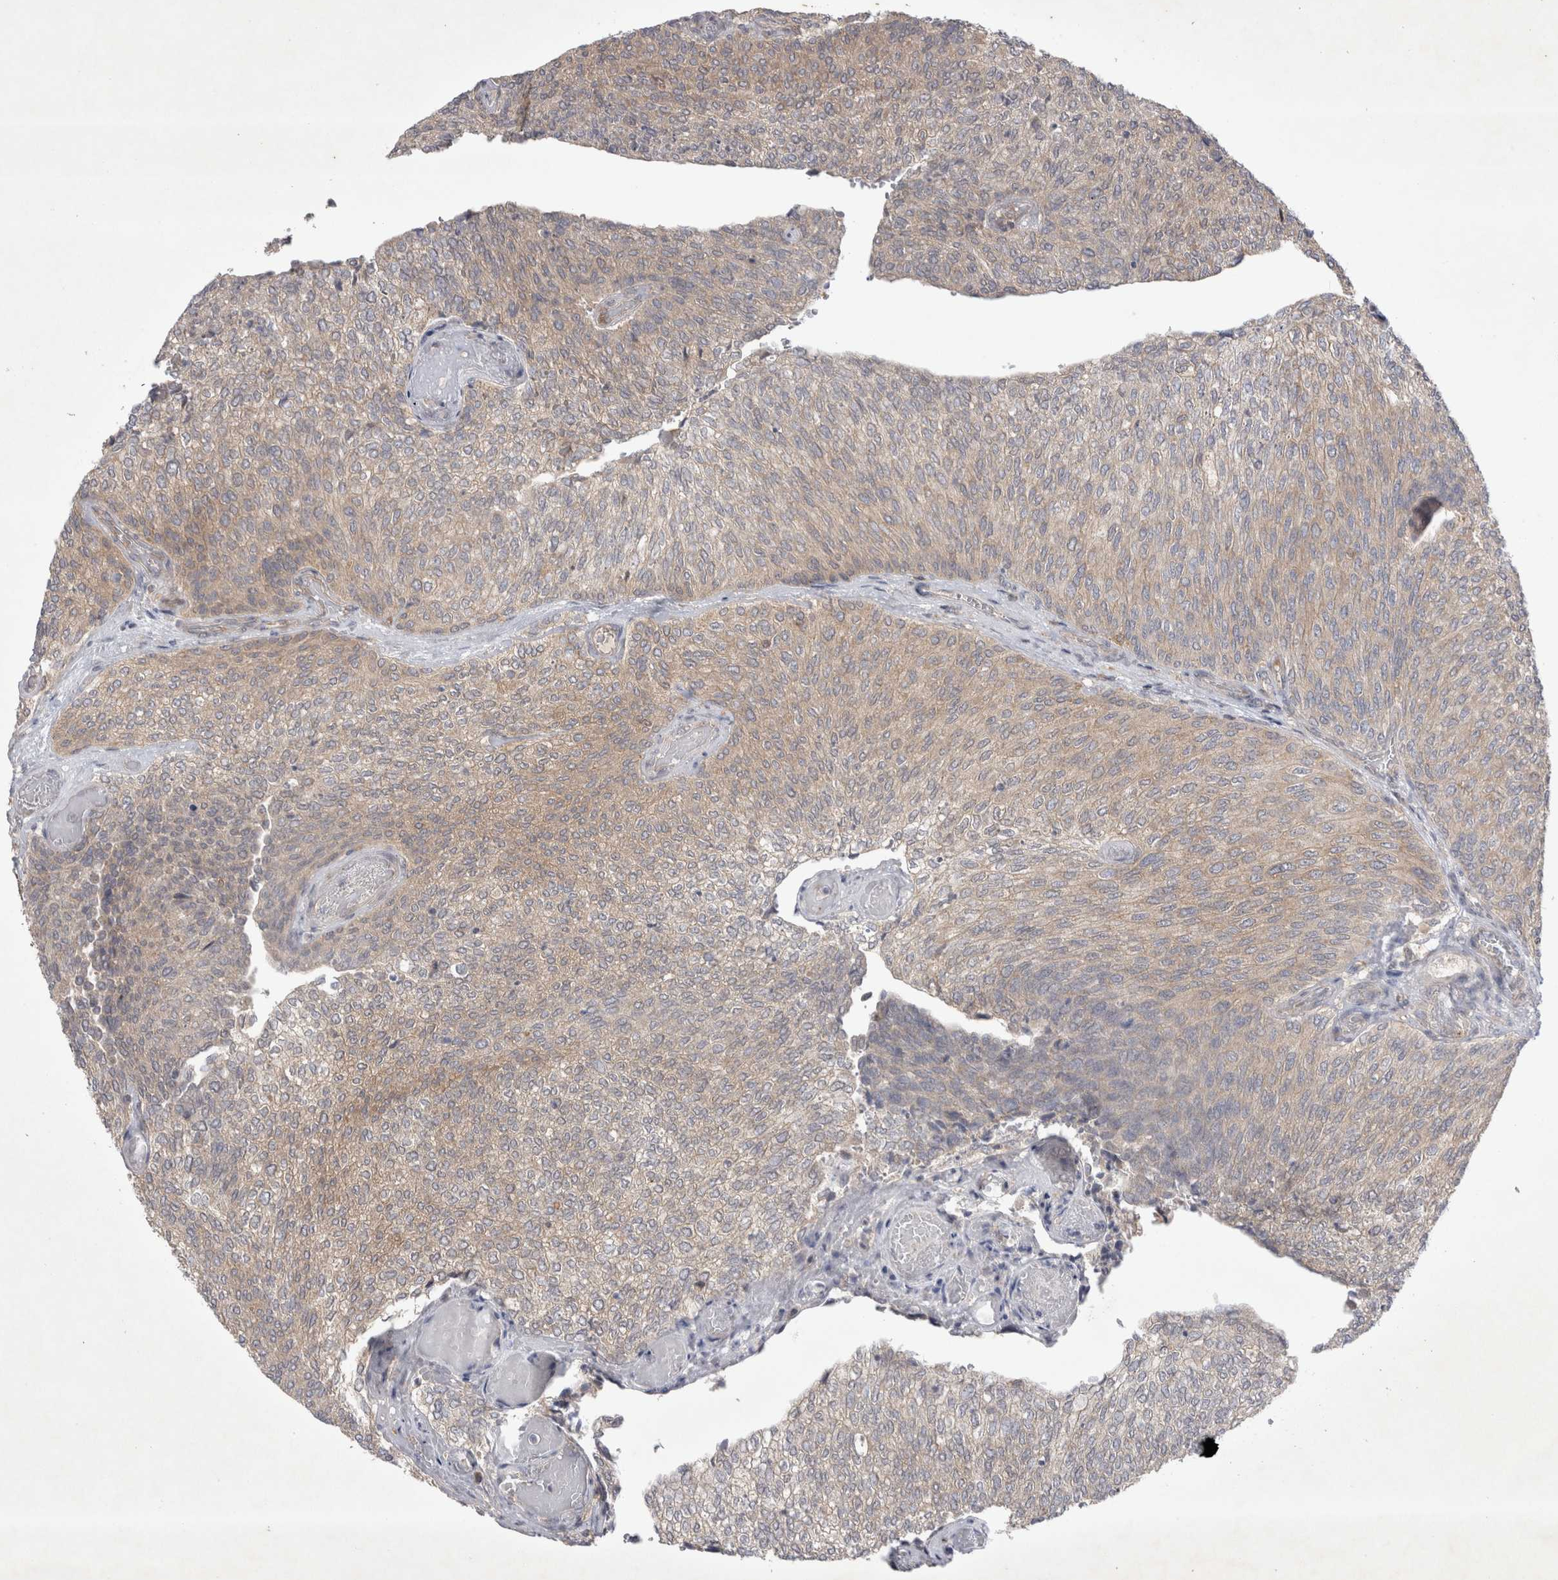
{"staining": {"intensity": "weak", "quantity": "25%-75%", "location": "cytoplasmic/membranous"}, "tissue": "urothelial cancer", "cell_type": "Tumor cells", "image_type": "cancer", "snomed": [{"axis": "morphology", "description": "Urothelial carcinoma, Low grade"}, {"axis": "topography", "description": "Urinary bladder"}], "caption": "Tumor cells exhibit low levels of weak cytoplasmic/membranous positivity in approximately 25%-75% of cells in low-grade urothelial carcinoma. The staining was performed using DAB to visualize the protein expression in brown, while the nuclei were stained in blue with hematoxylin (Magnification: 20x).", "gene": "SRD5A3", "patient": {"sex": "female", "age": 79}}